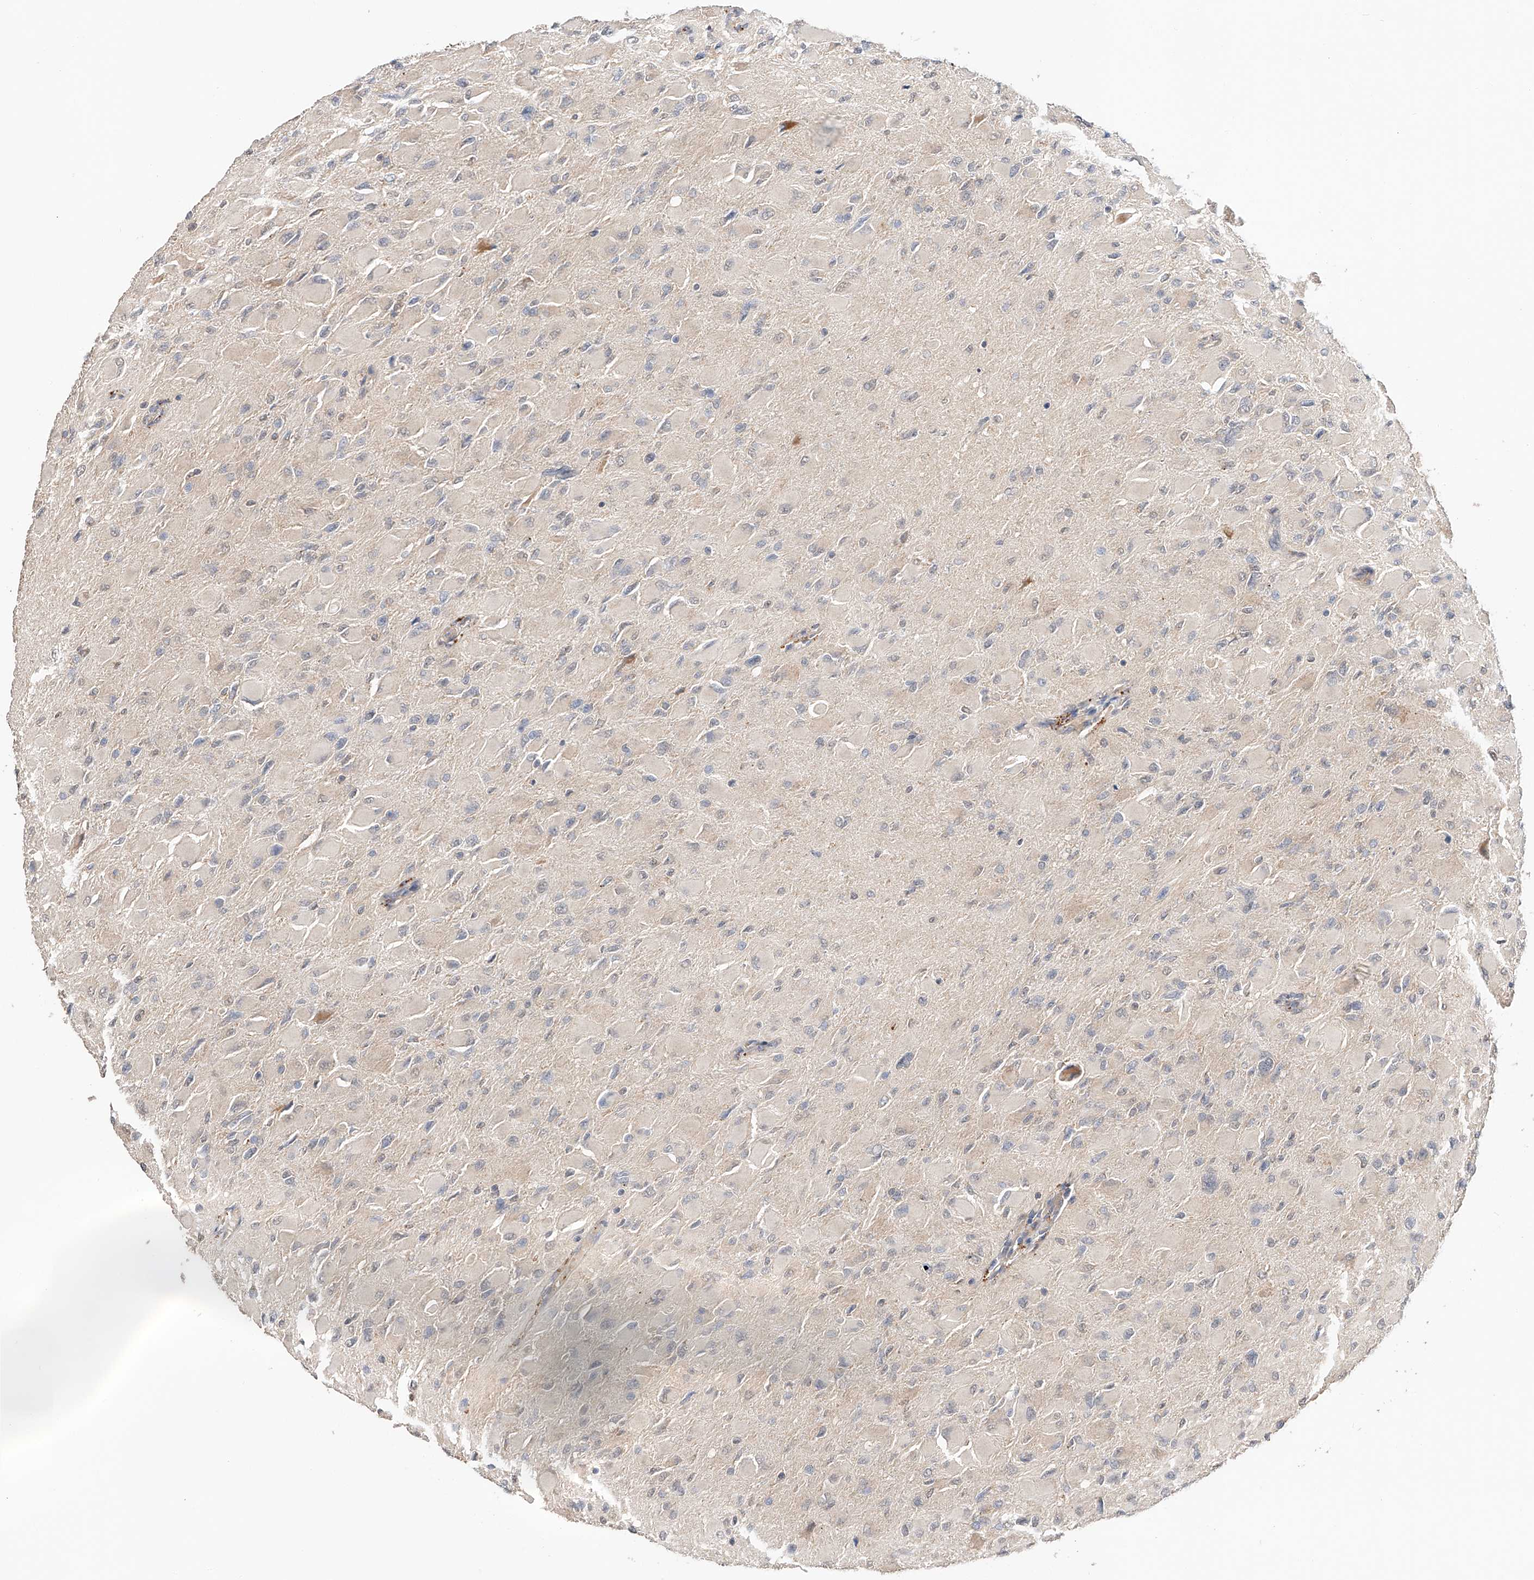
{"staining": {"intensity": "negative", "quantity": "none", "location": "none"}, "tissue": "glioma", "cell_type": "Tumor cells", "image_type": "cancer", "snomed": [{"axis": "morphology", "description": "Glioma, malignant, High grade"}, {"axis": "topography", "description": "Cerebral cortex"}], "caption": "Malignant glioma (high-grade) was stained to show a protein in brown. There is no significant staining in tumor cells. (Immunohistochemistry (ihc), brightfield microscopy, high magnification).", "gene": "ZFHX2", "patient": {"sex": "female", "age": 36}}